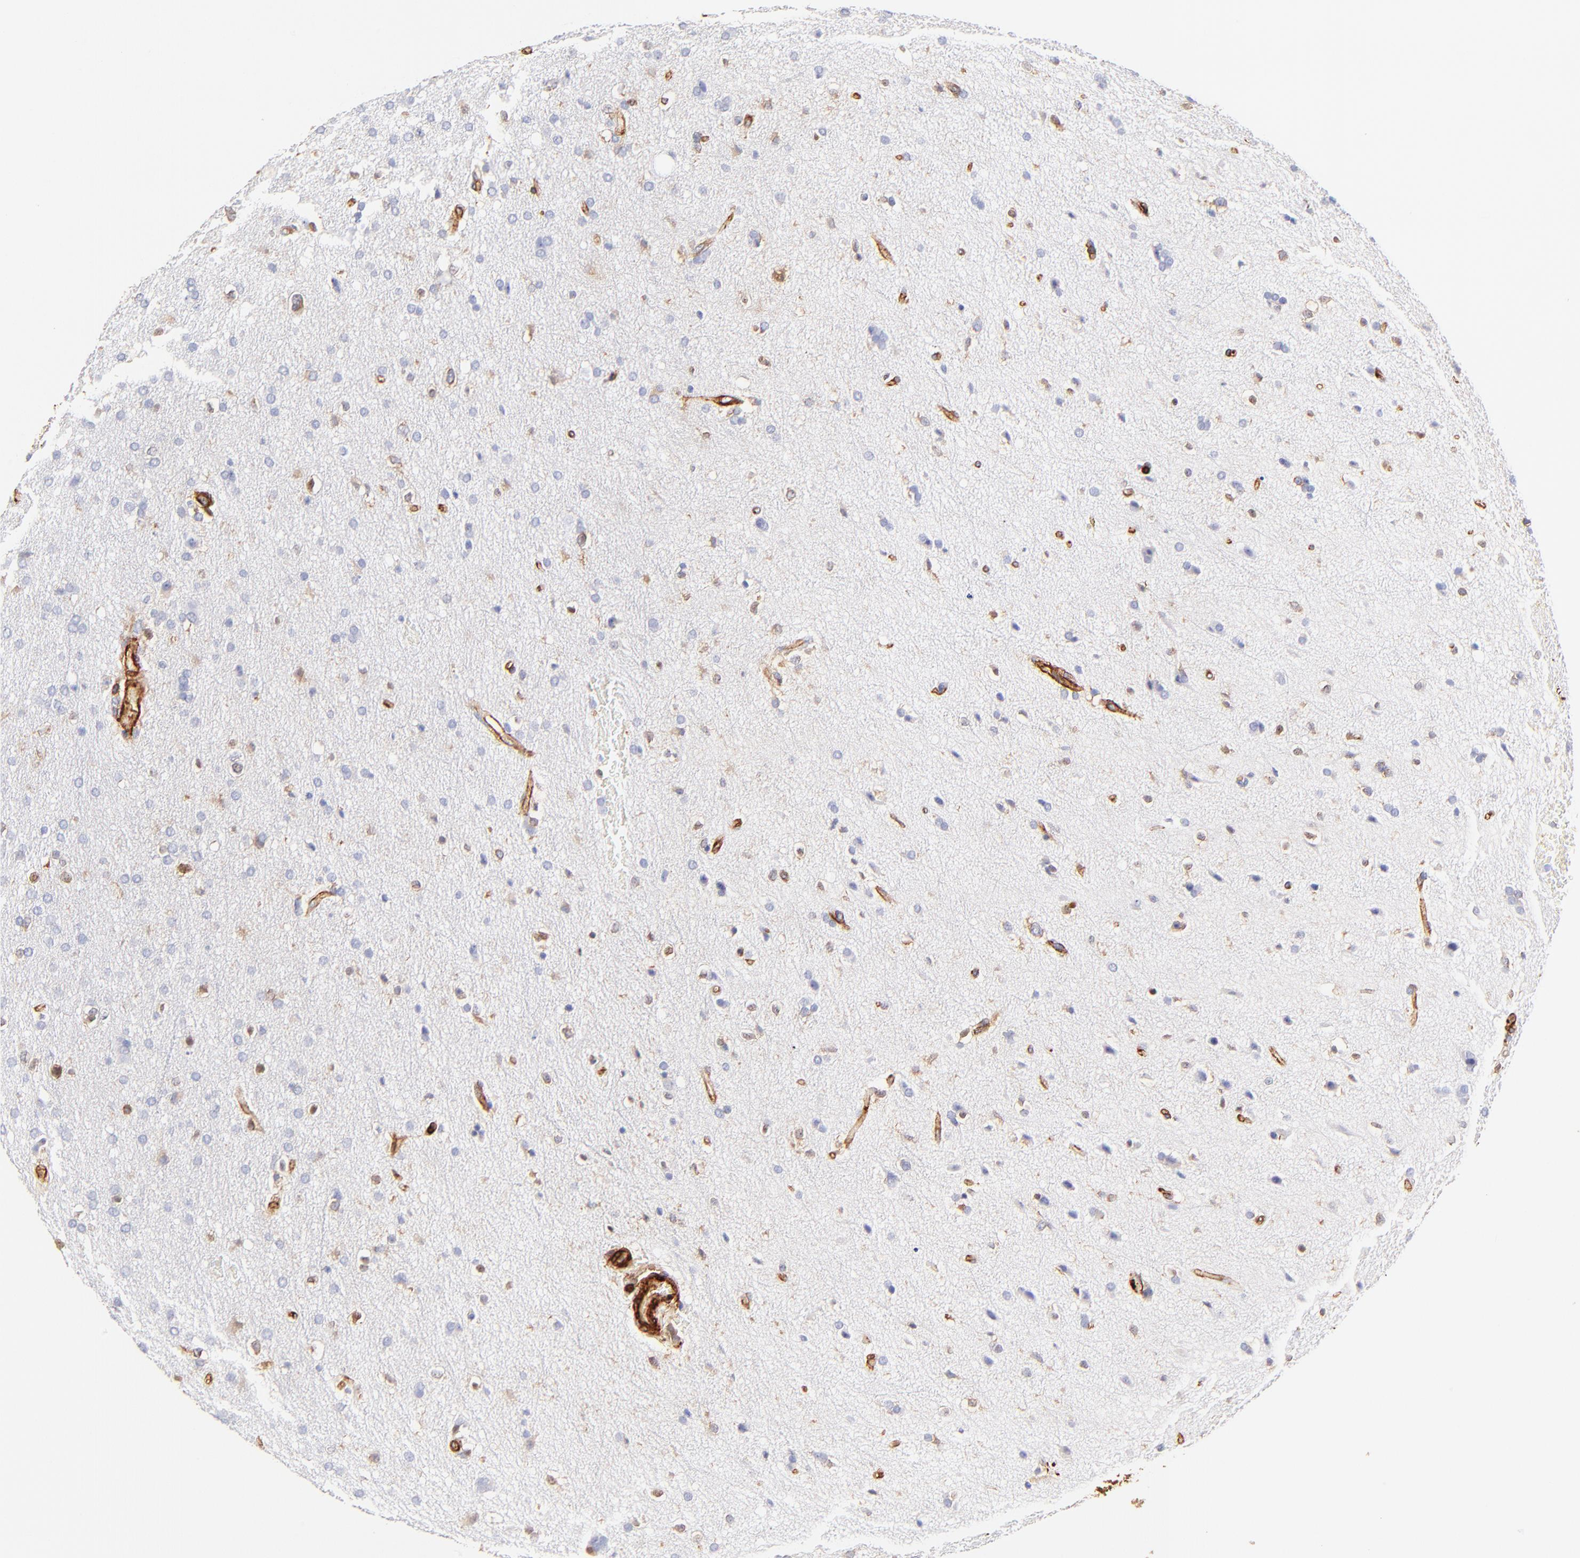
{"staining": {"intensity": "negative", "quantity": "none", "location": "none"}, "tissue": "glioma", "cell_type": "Tumor cells", "image_type": "cancer", "snomed": [{"axis": "morphology", "description": "Glioma, malignant, High grade"}, {"axis": "topography", "description": "Brain"}], "caption": "Tumor cells show no significant protein staining in malignant glioma (high-grade).", "gene": "FLNA", "patient": {"sex": "male", "age": 33}}